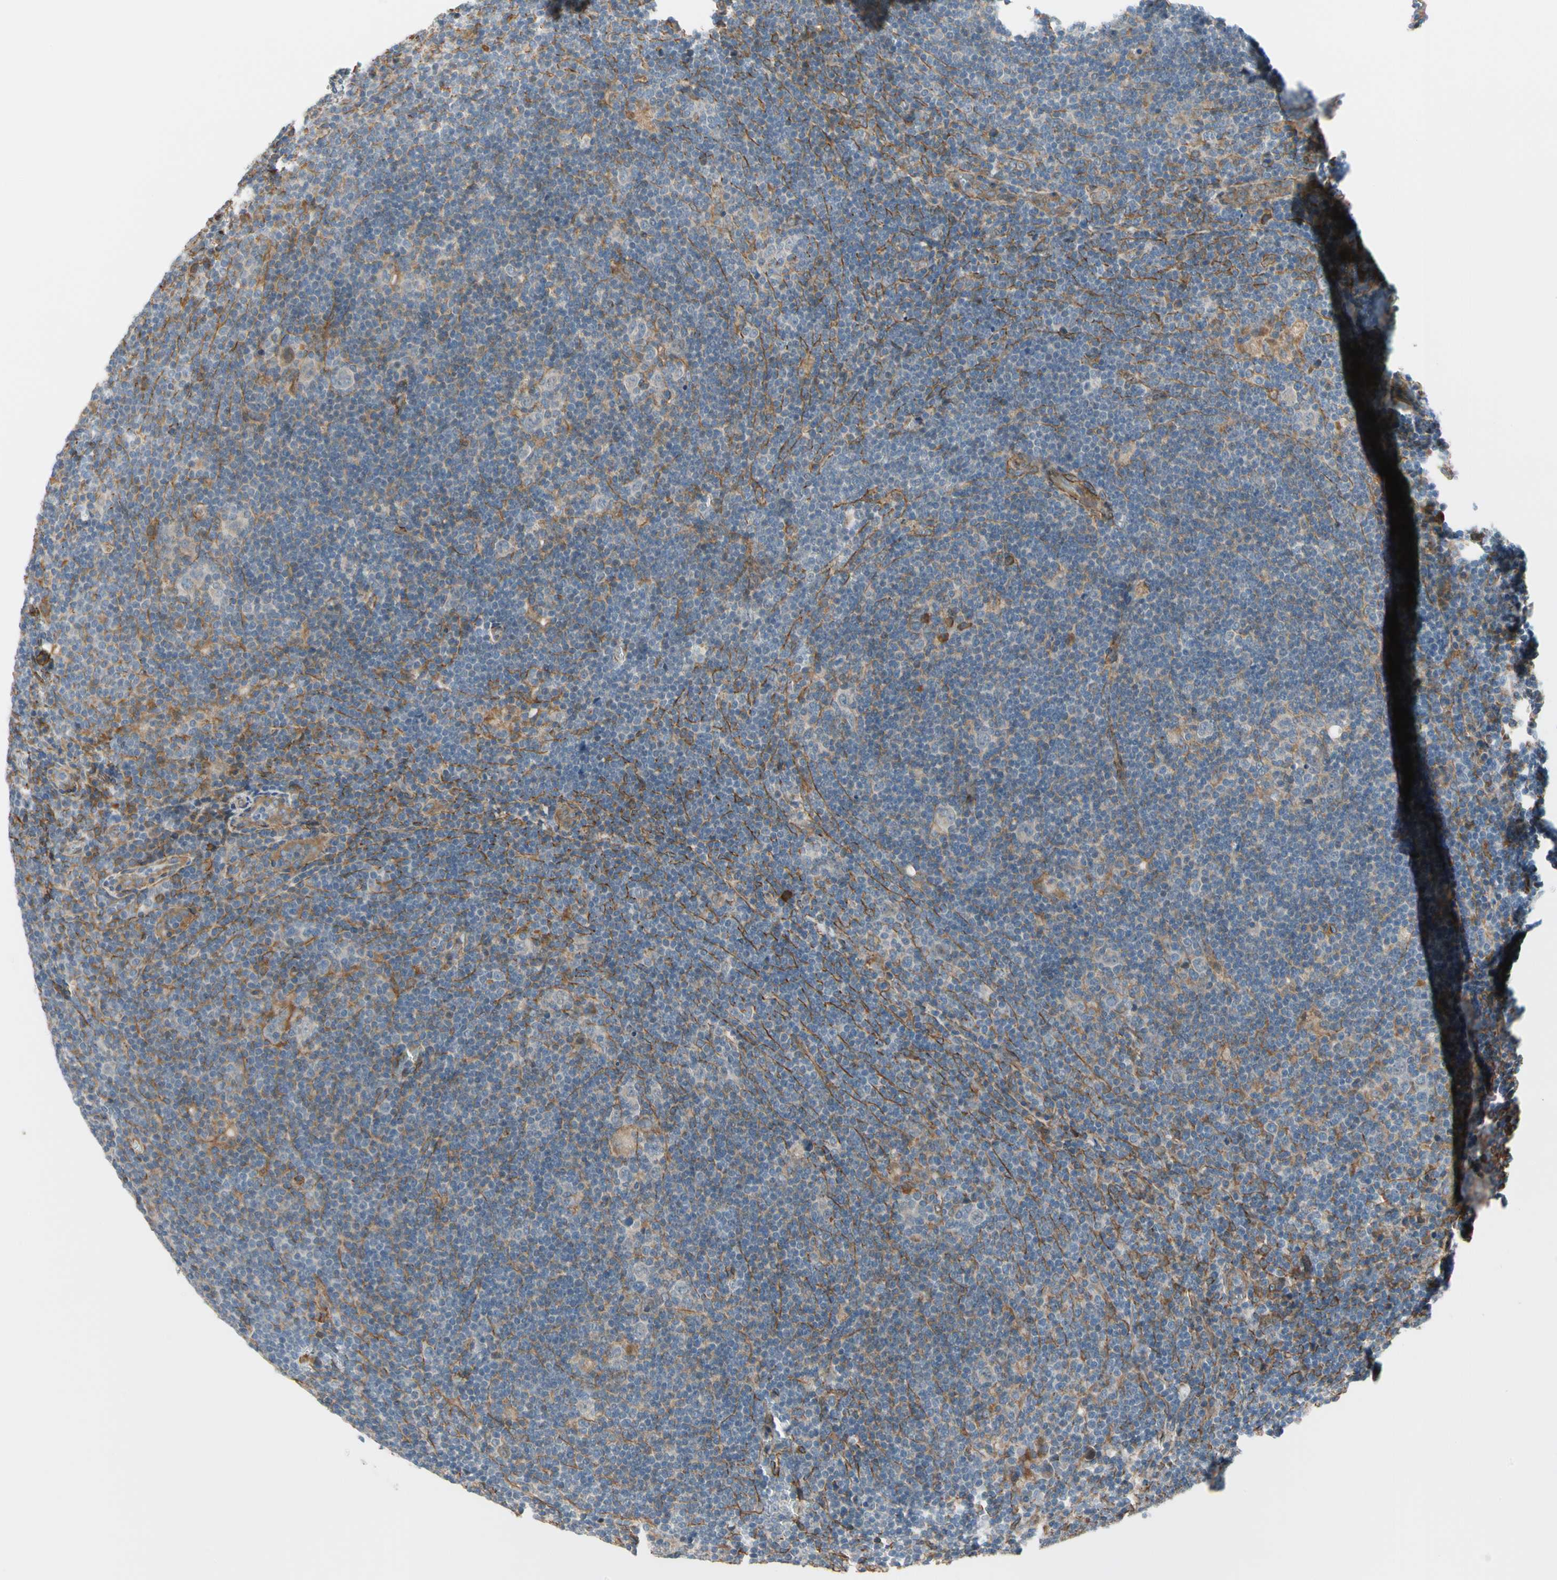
{"staining": {"intensity": "weak", "quantity": ">75%", "location": "cytoplasmic/membranous"}, "tissue": "lymphoma", "cell_type": "Tumor cells", "image_type": "cancer", "snomed": [{"axis": "morphology", "description": "Hodgkin's disease, NOS"}, {"axis": "topography", "description": "Lymph node"}], "caption": "A micrograph showing weak cytoplasmic/membranous expression in about >75% of tumor cells in lymphoma, as visualized by brown immunohistochemical staining.", "gene": "LIMK2", "patient": {"sex": "female", "age": 57}}